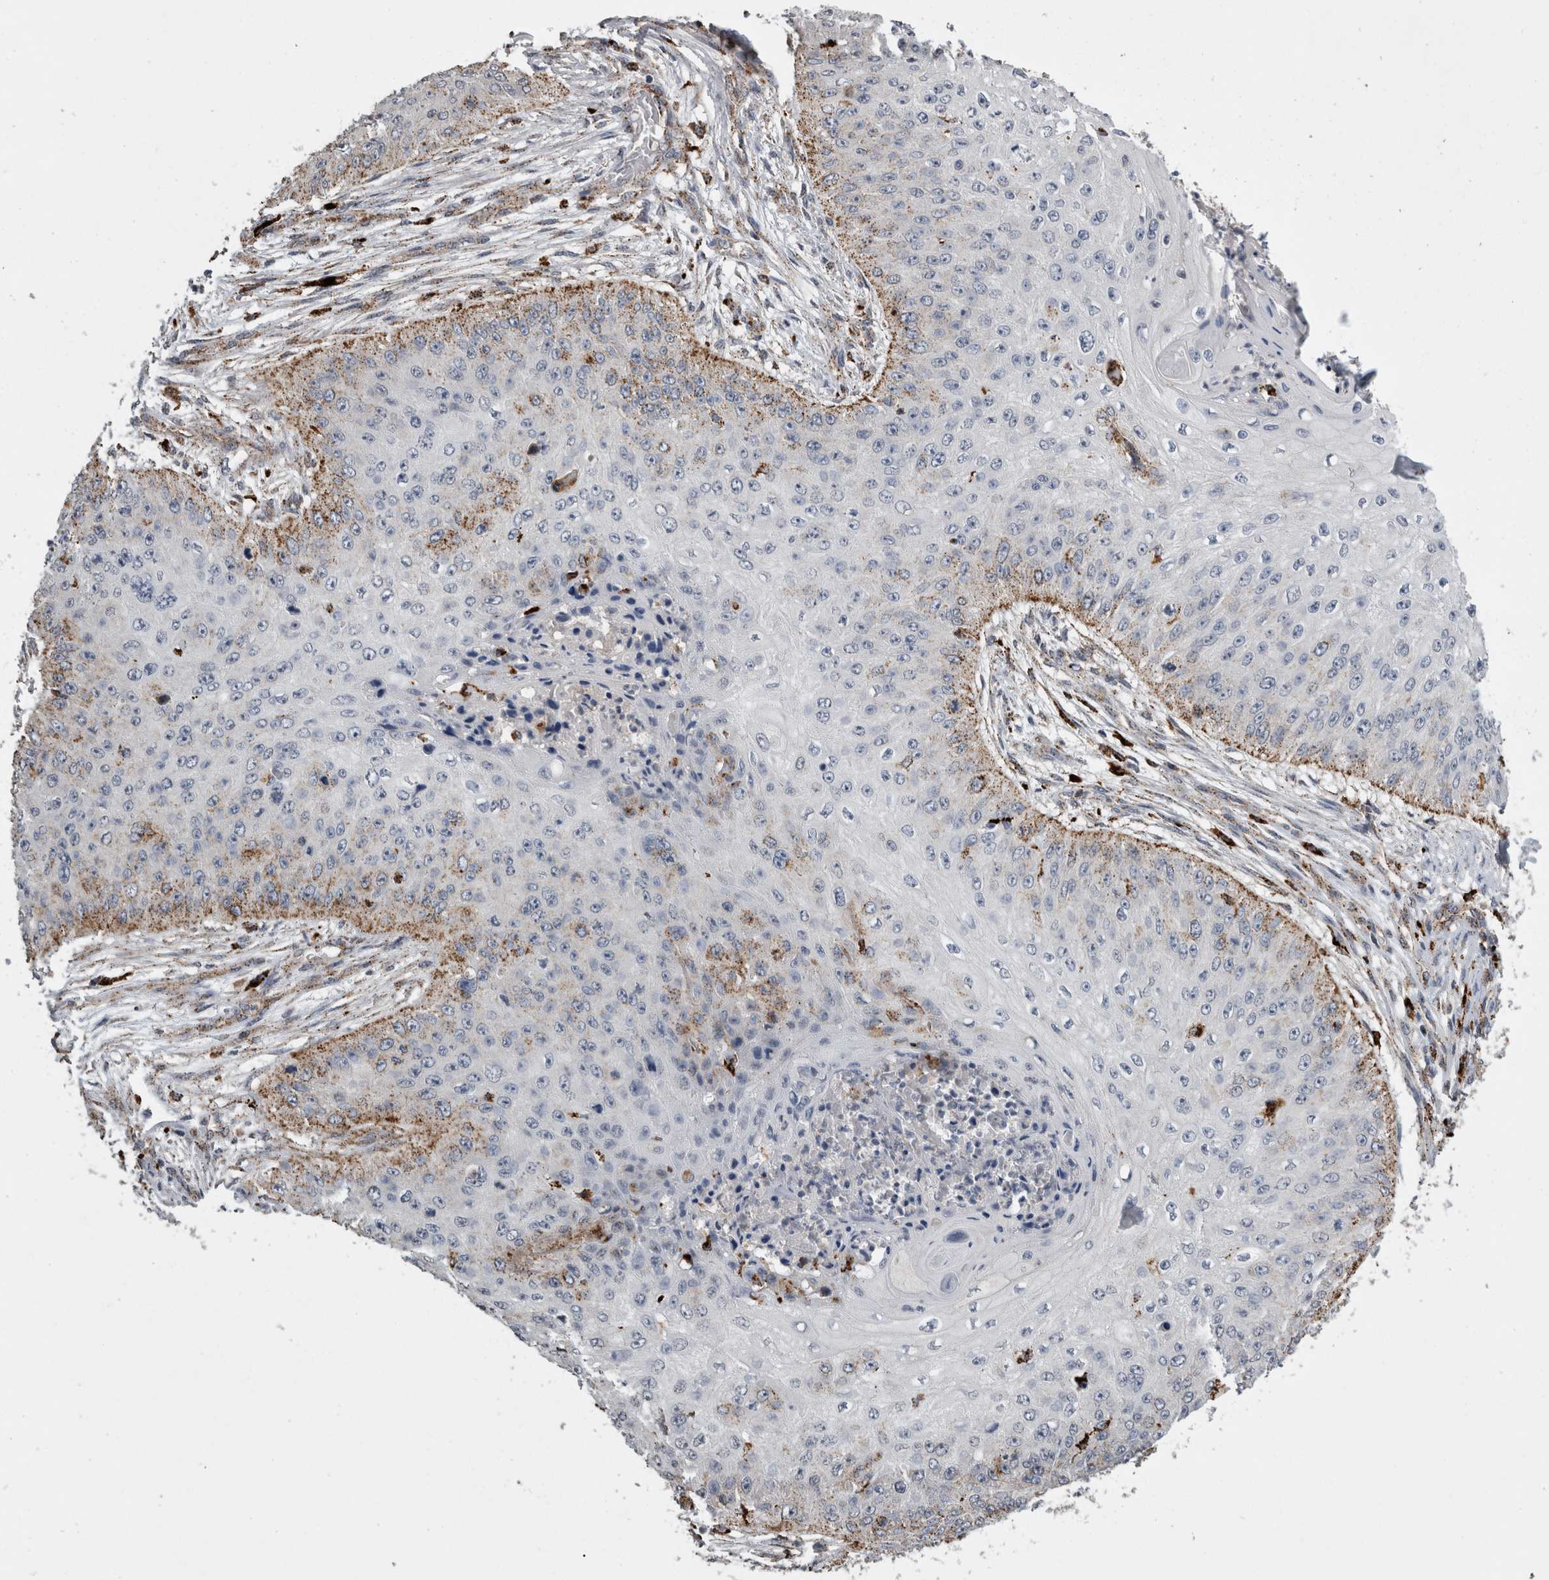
{"staining": {"intensity": "moderate", "quantity": "<25%", "location": "cytoplasmic/membranous"}, "tissue": "skin cancer", "cell_type": "Tumor cells", "image_type": "cancer", "snomed": [{"axis": "morphology", "description": "Squamous cell carcinoma, NOS"}, {"axis": "topography", "description": "Skin"}], "caption": "Protein analysis of skin squamous cell carcinoma tissue reveals moderate cytoplasmic/membranous positivity in approximately <25% of tumor cells.", "gene": "CTSZ", "patient": {"sex": "female", "age": 80}}